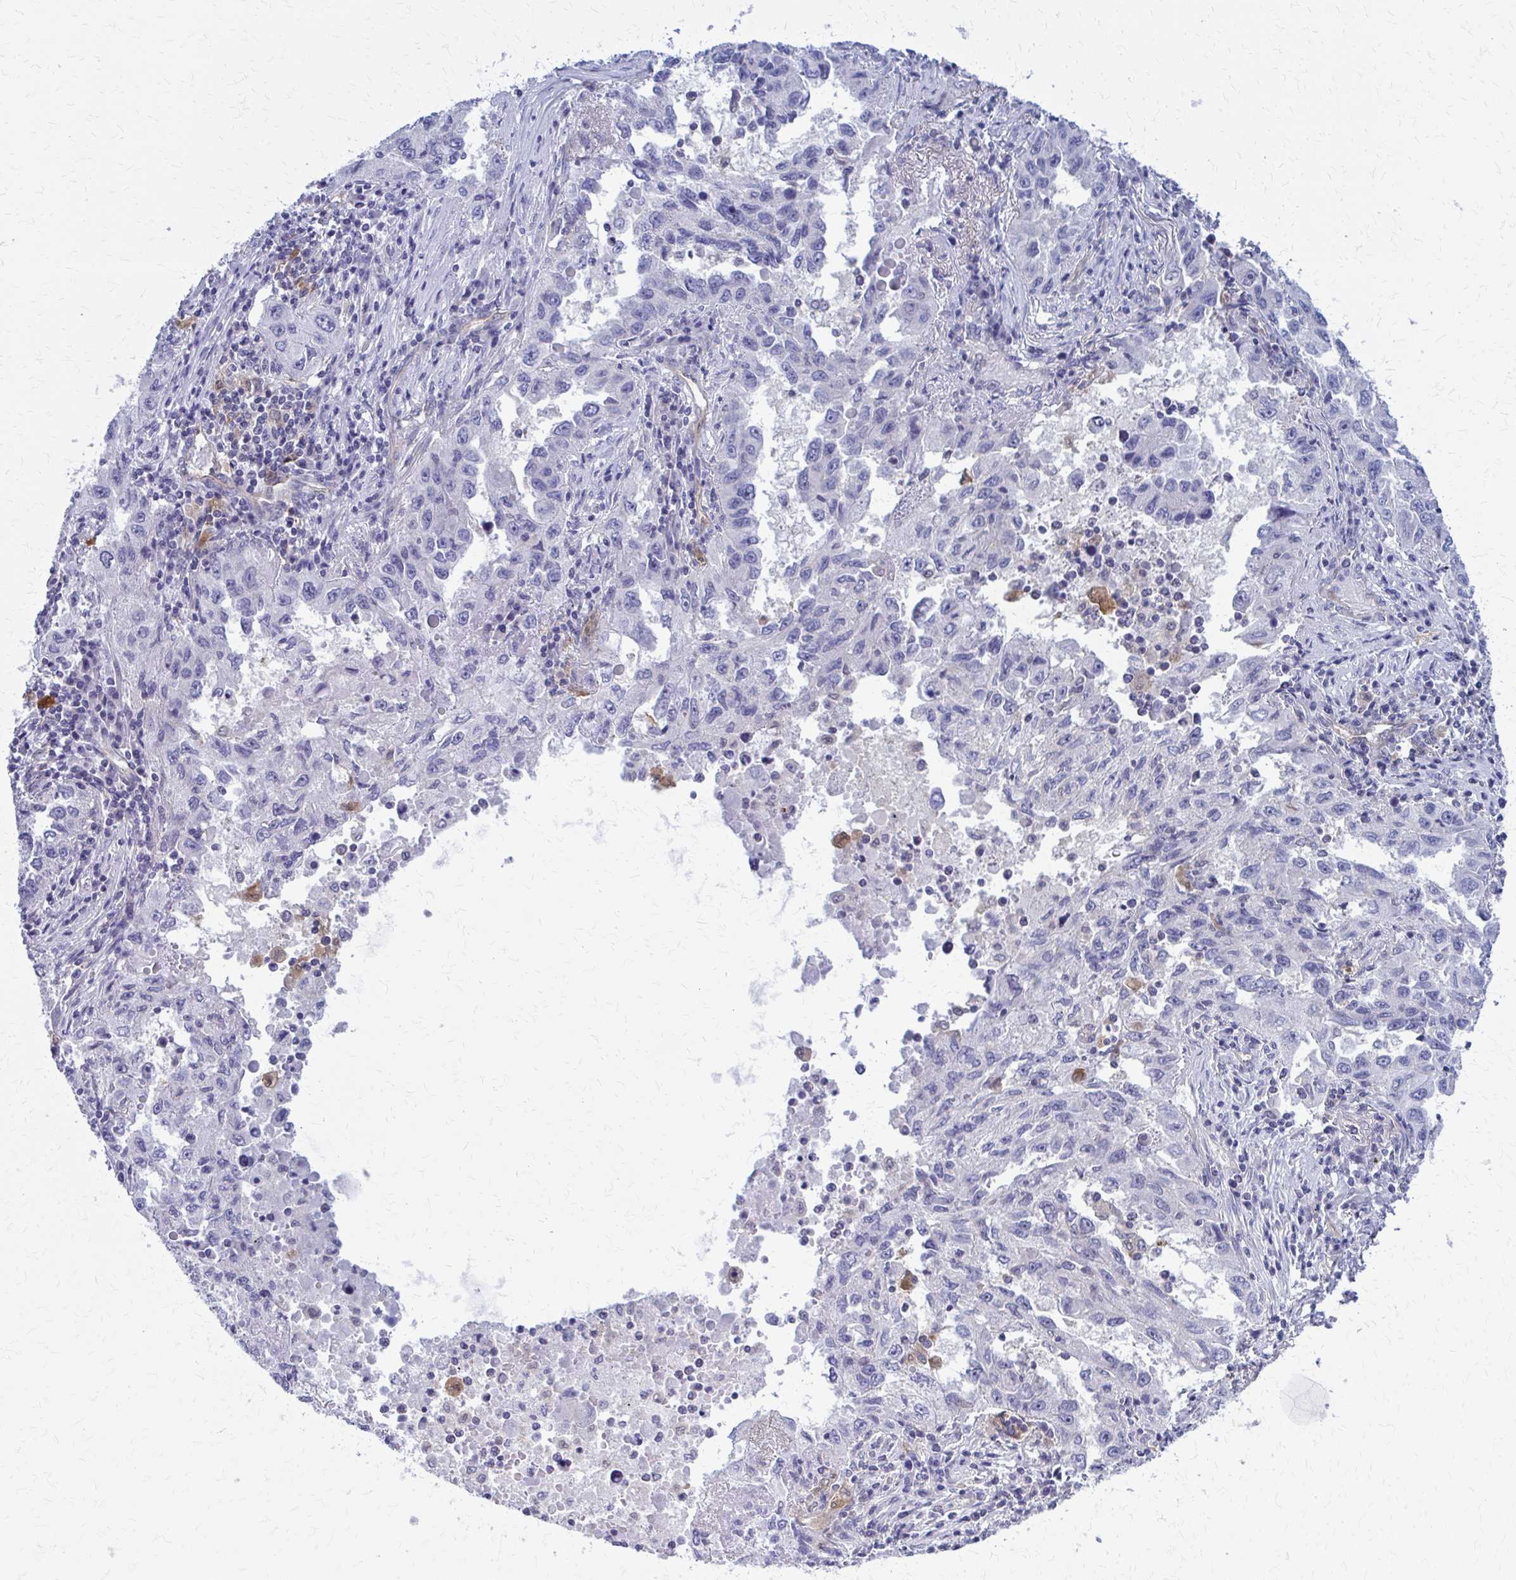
{"staining": {"intensity": "negative", "quantity": "none", "location": "none"}, "tissue": "lung cancer", "cell_type": "Tumor cells", "image_type": "cancer", "snomed": [{"axis": "morphology", "description": "Adenocarcinoma, NOS"}, {"axis": "topography", "description": "Lung"}], "caption": "Tumor cells show no significant expression in lung cancer.", "gene": "CLIC2", "patient": {"sex": "female", "age": 73}}